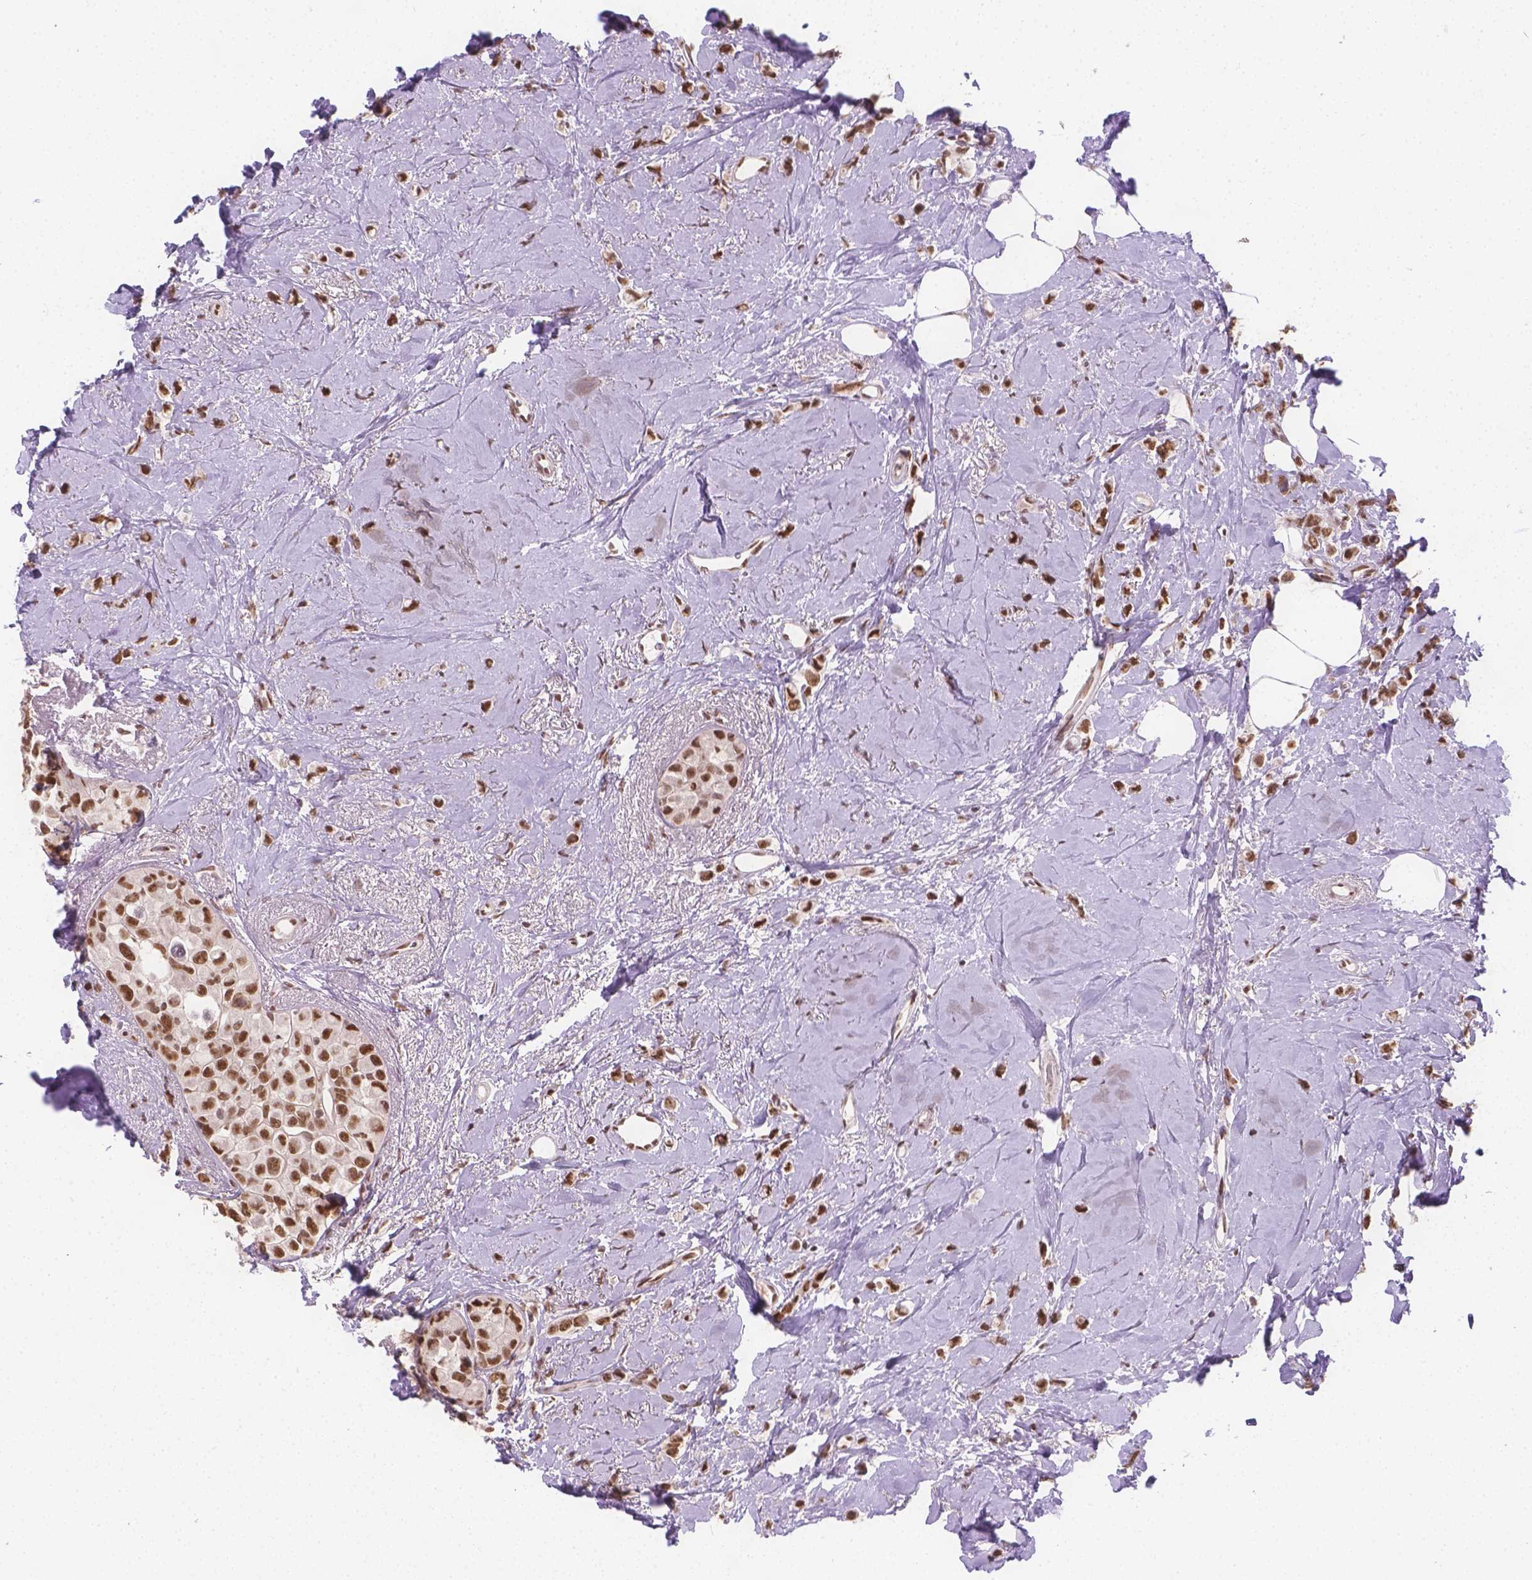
{"staining": {"intensity": "strong", "quantity": ">75%", "location": "nuclear"}, "tissue": "breast cancer", "cell_type": "Tumor cells", "image_type": "cancer", "snomed": [{"axis": "morphology", "description": "Lobular carcinoma"}, {"axis": "topography", "description": "Breast"}], "caption": "Protein expression analysis of lobular carcinoma (breast) exhibits strong nuclear expression in about >75% of tumor cells. The staining was performed using DAB to visualize the protein expression in brown, while the nuclei were stained in blue with hematoxylin (Magnification: 20x).", "gene": "FANCE", "patient": {"sex": "female", "age": 66}}